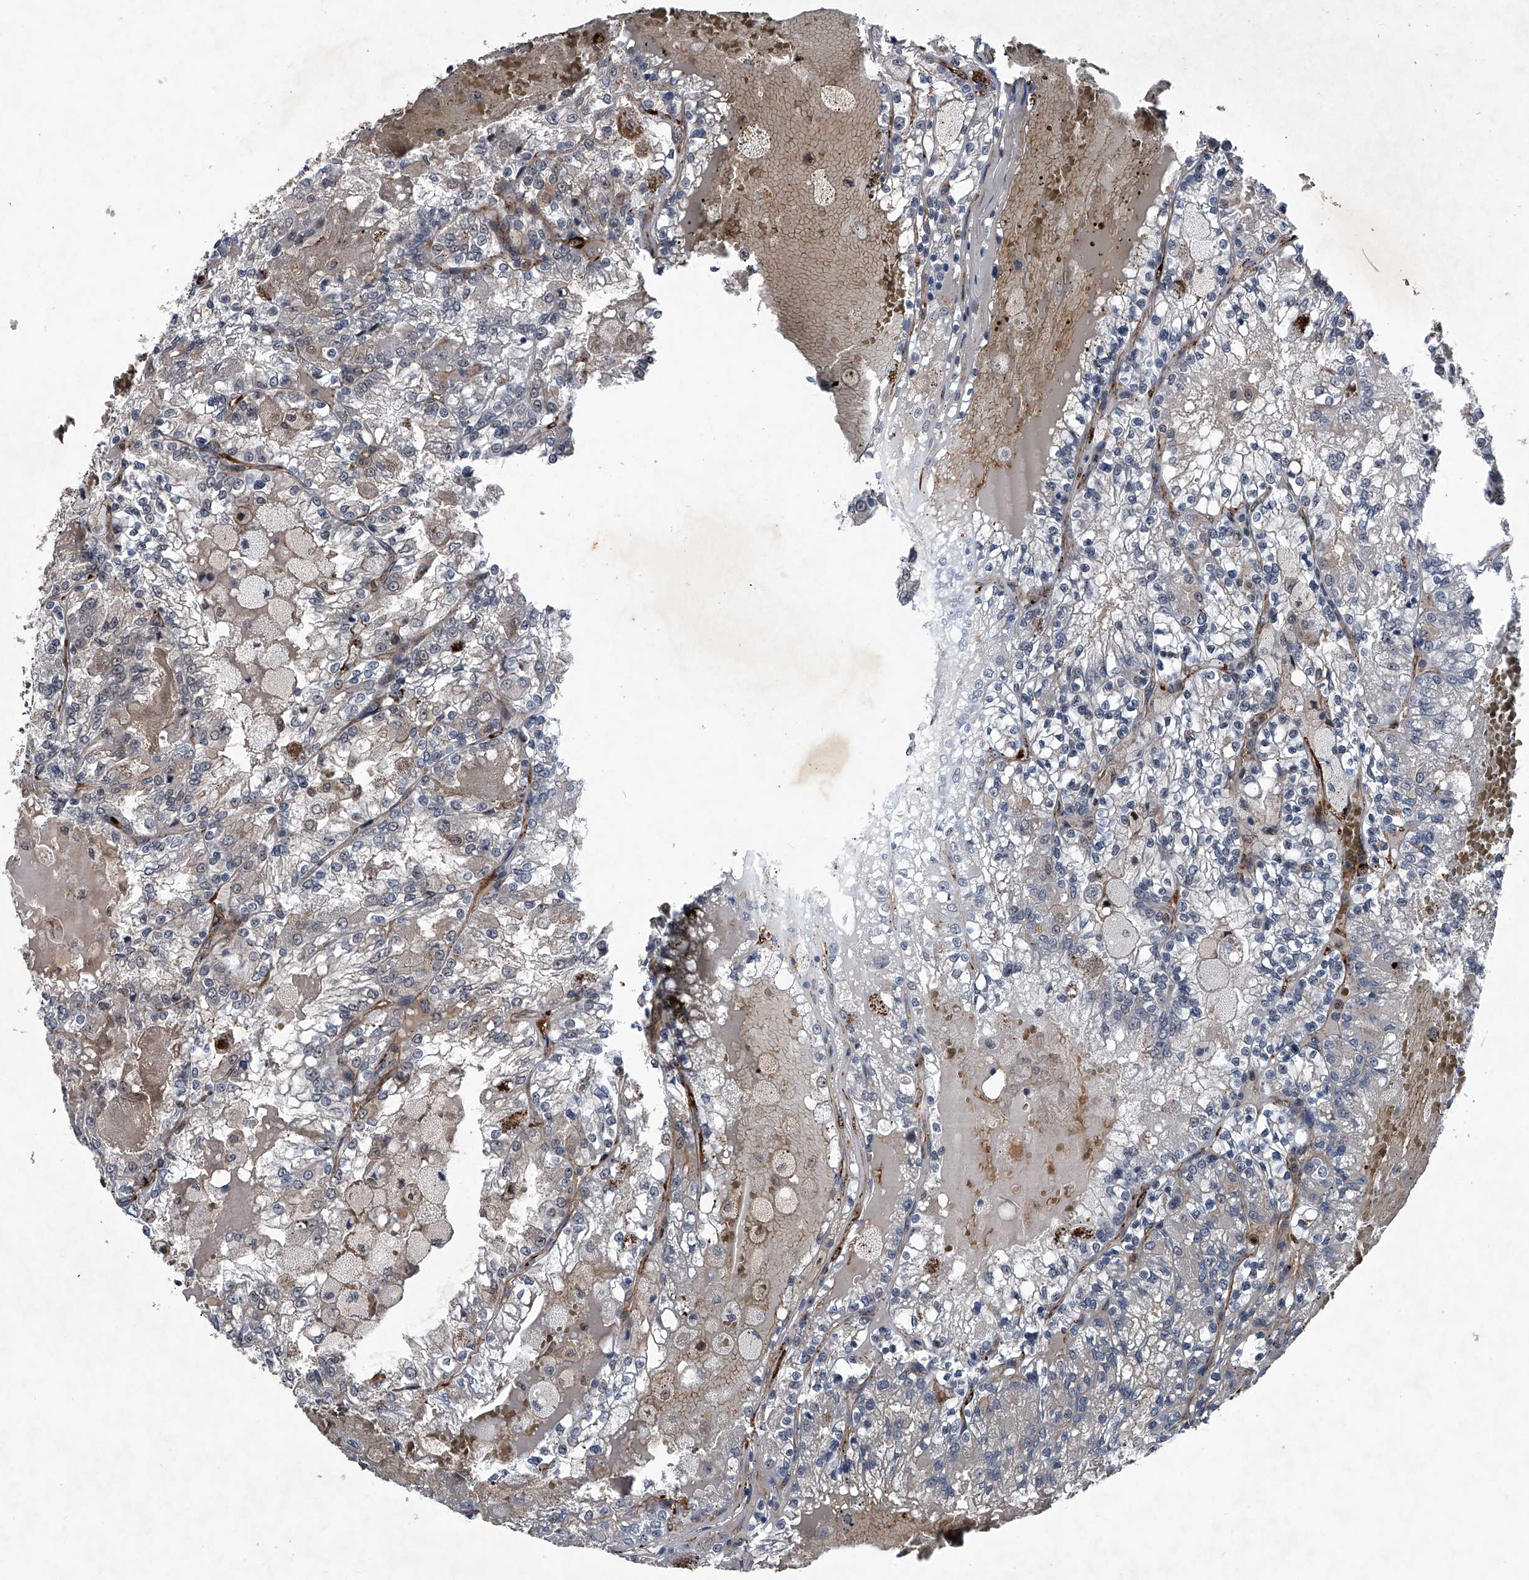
{"staining": {"intensity": "negative", "quantity": "none", "location": "none"}, "tissue": "renal cancer", "cell_type": "Tumor cells", "image_type": "cancer", "snomed": [{"axis": "morphology", "description": "Adenocarcinoma, NOS"}, {"axis": "topography", "description": "Kidney"}], "caption": "Tumor cells are negative for brown protein staining in adenocarcinoma (renal).", "gene": "MAPKAP1", "patient": {"sex": "female", "age": 56}}